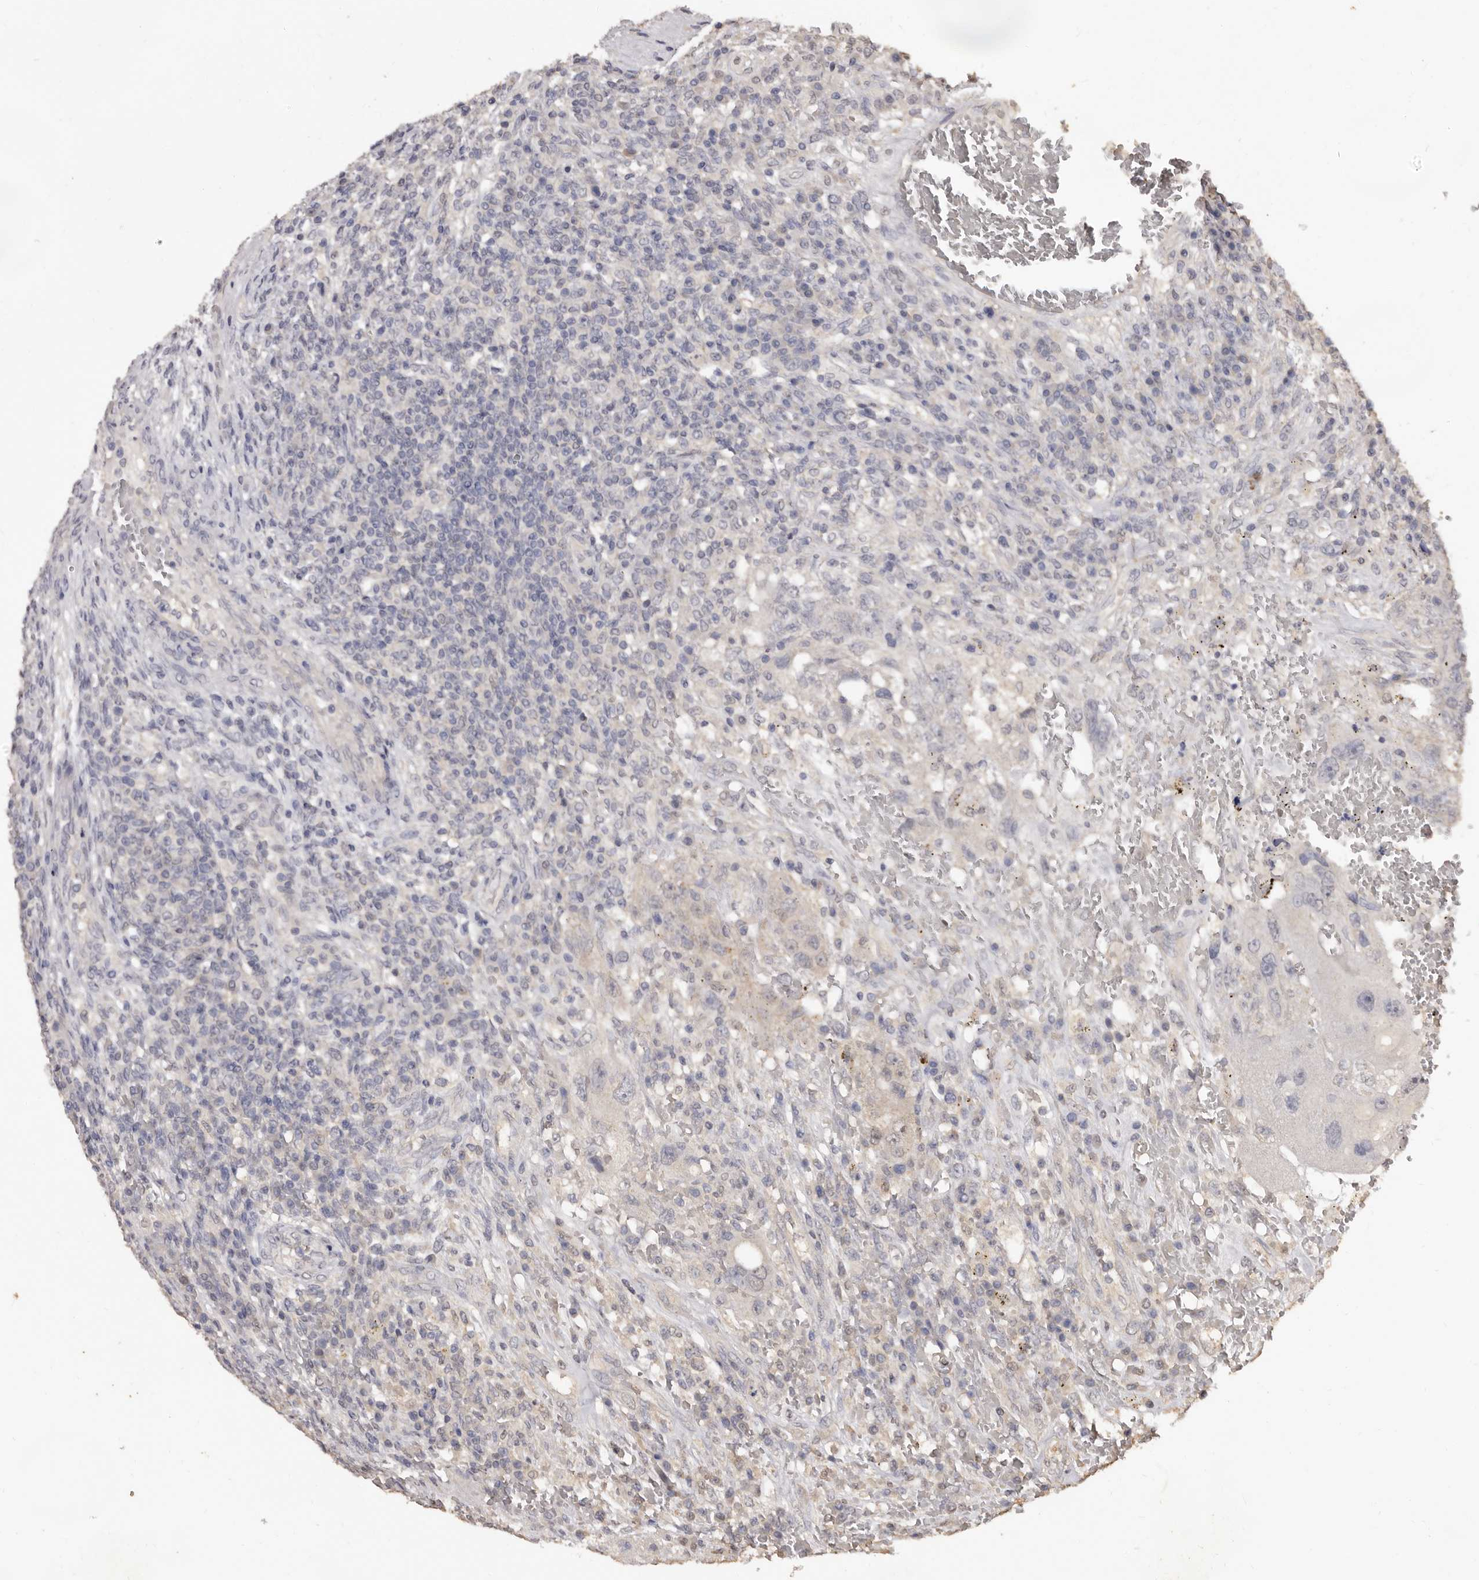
{"staining": {"intensity": "negative", "quantity": "none", "location": "none"}, "tissue": "testis cancer", "cell_type": "Tumor cells", "image_type": "cancer", "snomed": [{"axis": "morphology", "description": "Carcinoma, Embryonal, NOS"}, {"axis": "topography", "description": "Testis"}], "caption": "A histopathology image of embryonal carcinoma (testis) stained for a protein displays no brown staining in tumor cells.", "gene": "INAVA", "patient": {"sex": "male", "age": 26}}